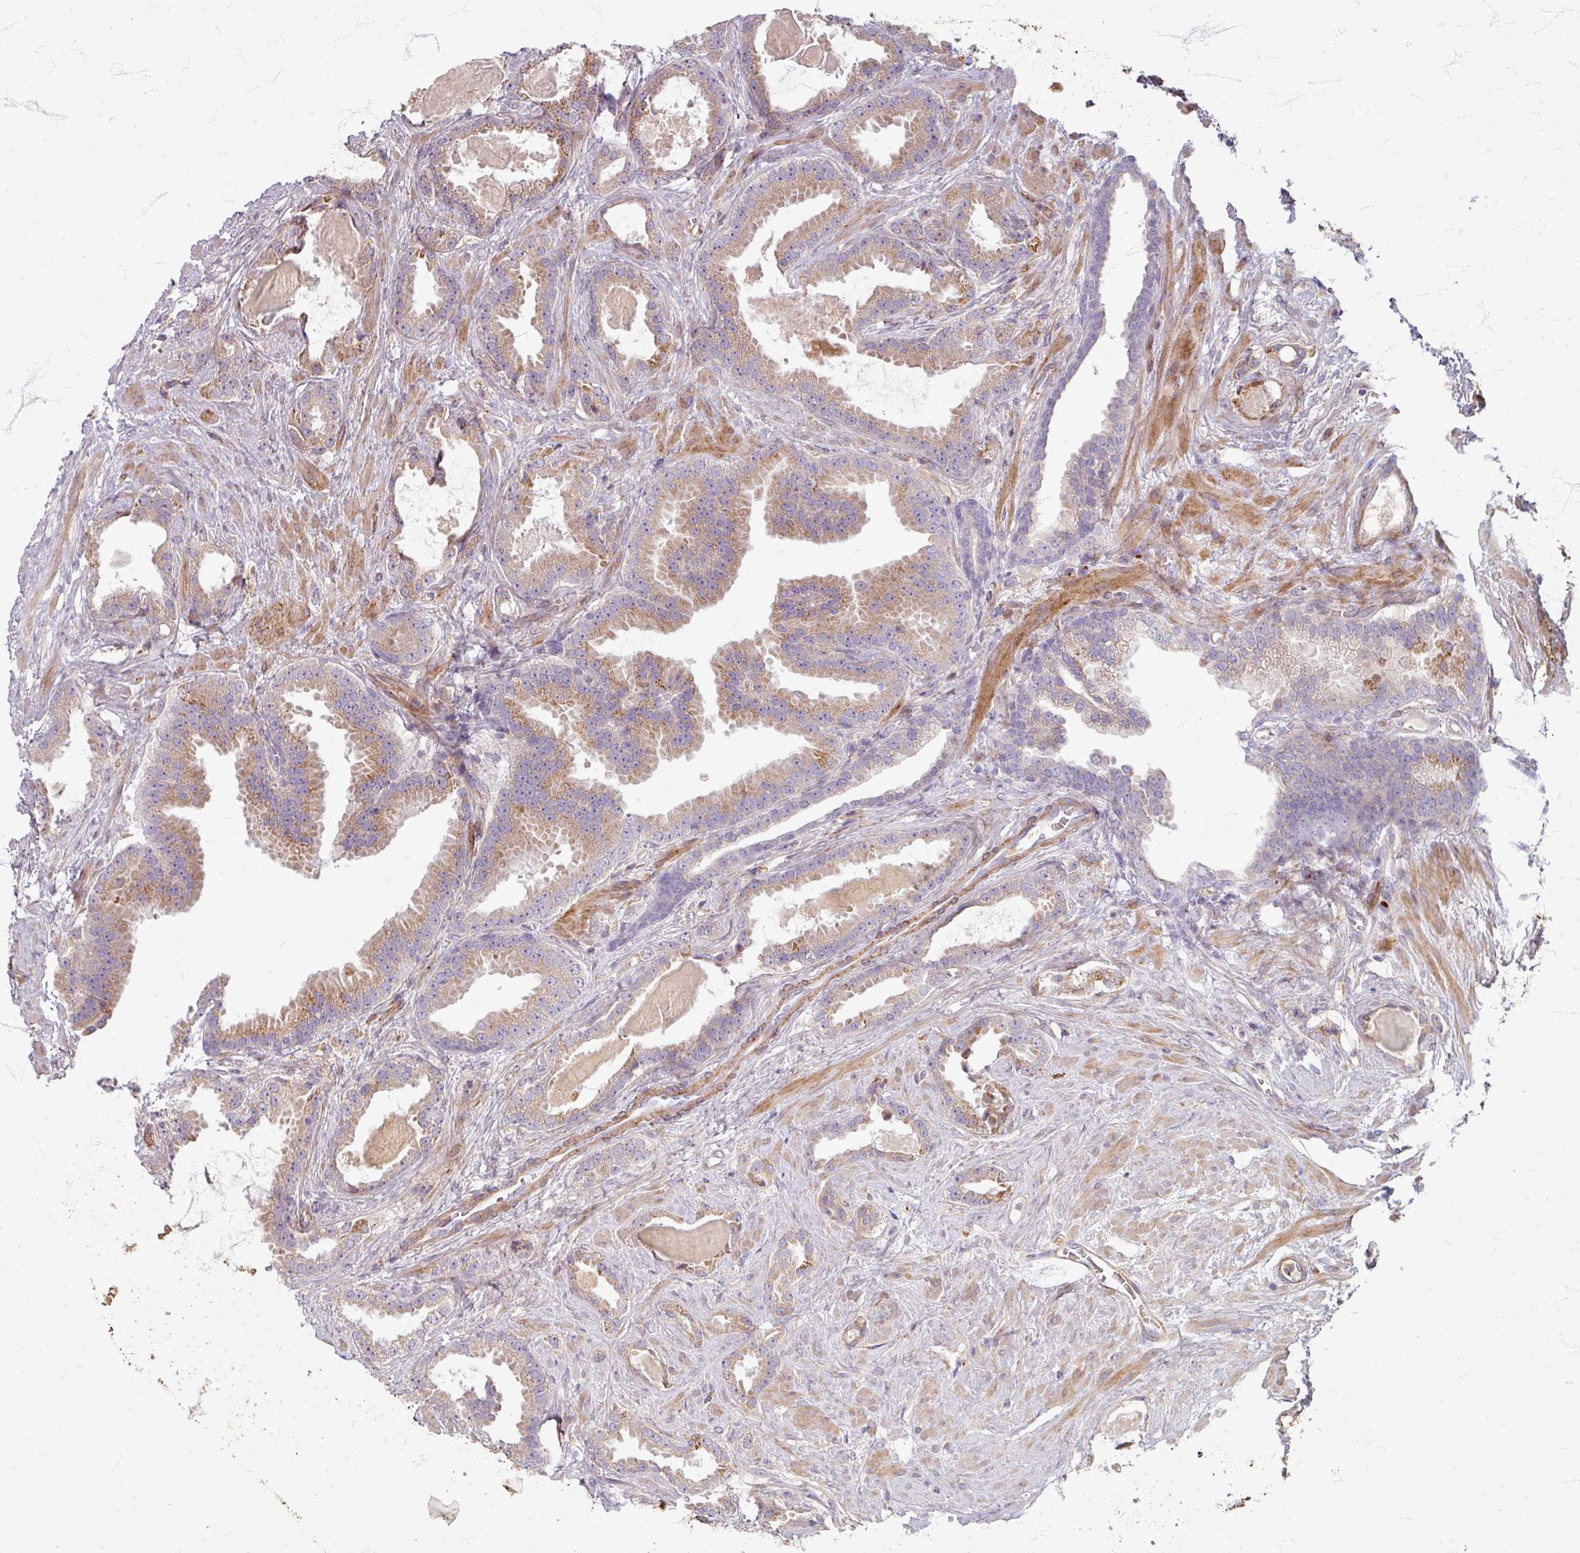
{"staining": {"intensity": "moderate", "quantity": "25%-75%", "location": "cytoplasmic/membranous"}, "tissue": "prostate cancer", "cell_type": "Tumor cells", "image_type": "cancer", "snomed": [{"axis": "morphology", "description": "Adenocarcinoma, Low grade"}, {"axis": "topography", "description": "Prostate"}], "caption": "This is an image of immunohistochemistry staining of prostate cancer, which shows moderate positivity in the cytoplasmic/membranous of tumor cells.", "gene": "GABARAPL1", "patient": {"sex": "male", "age": 62}}